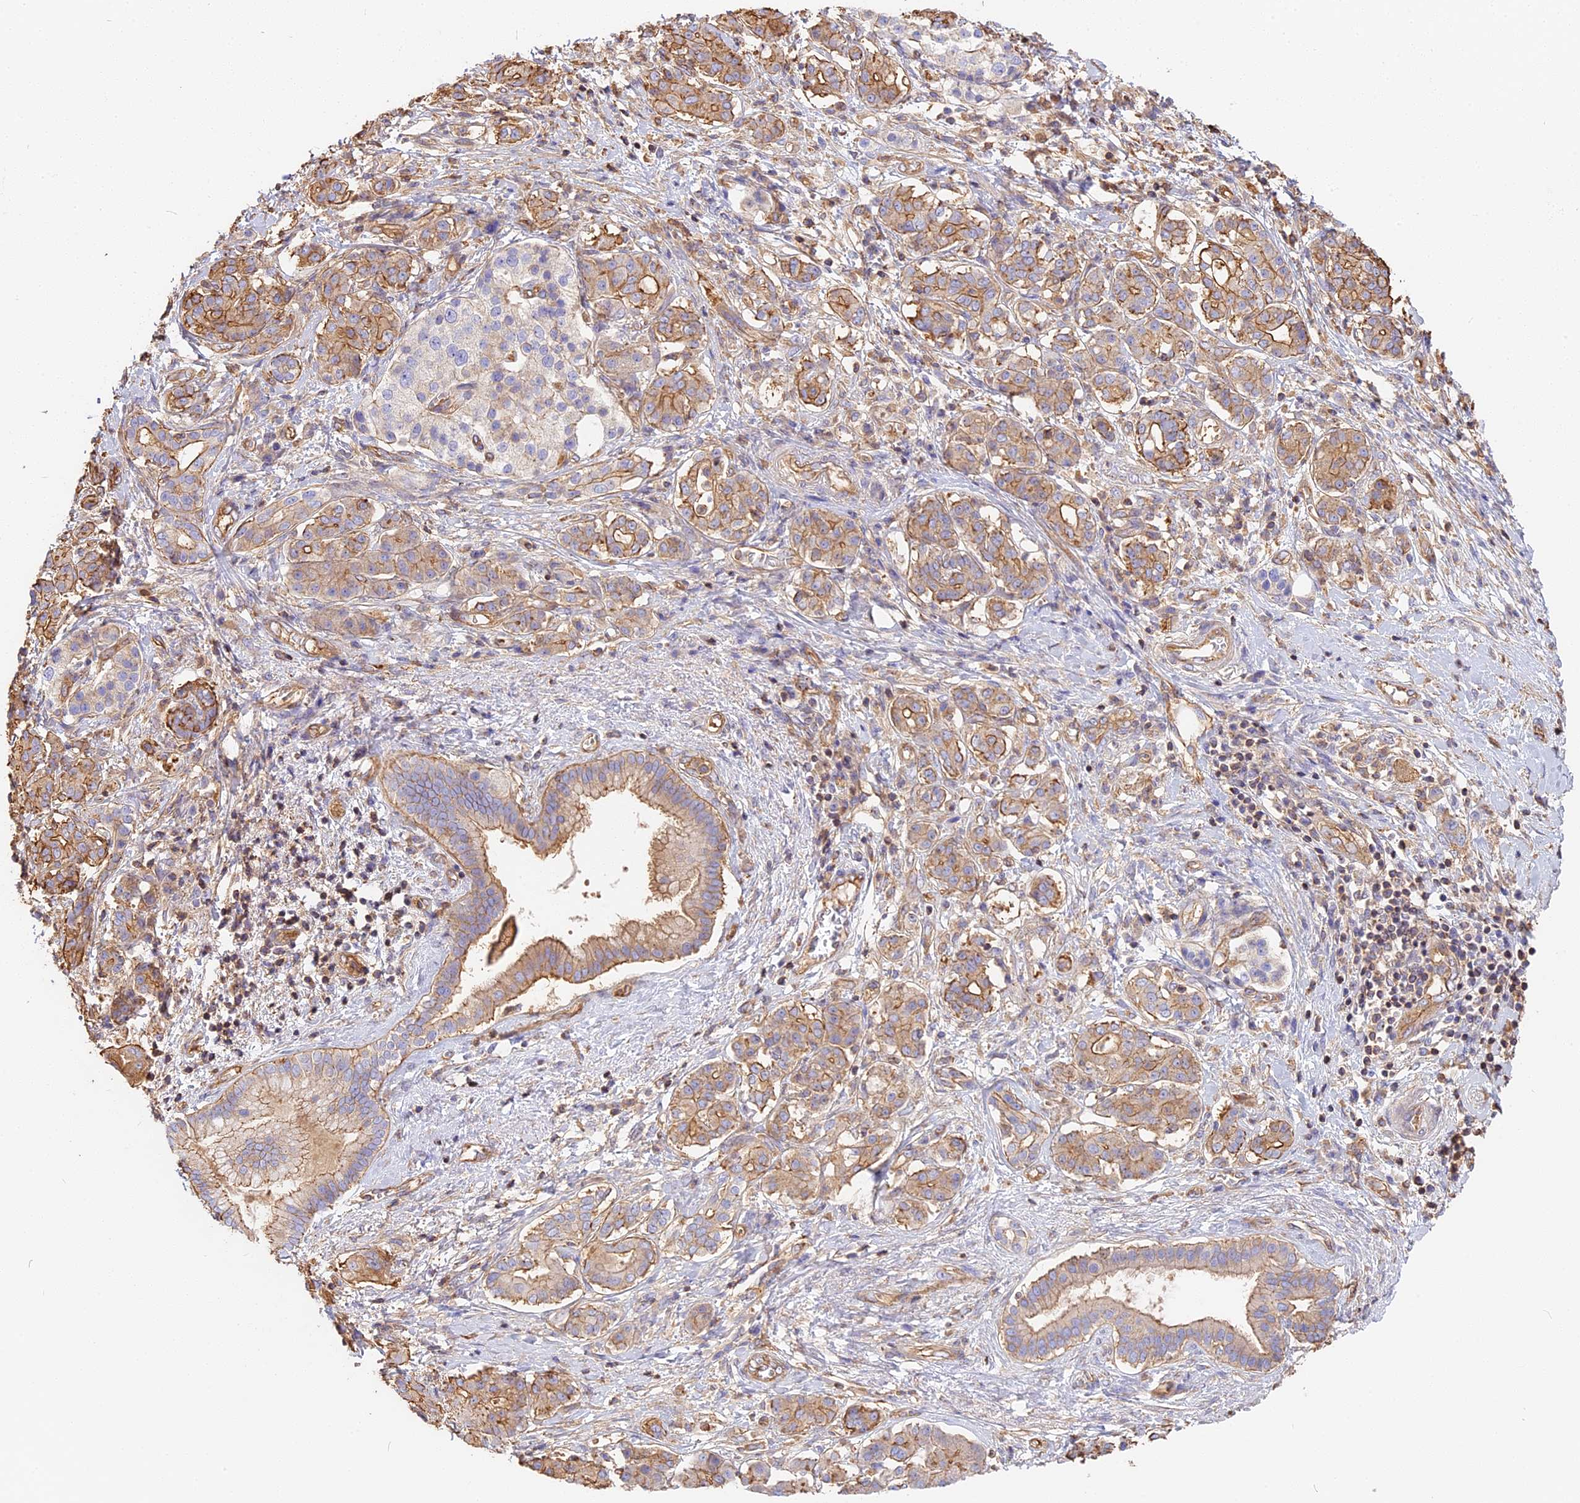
{"staining": {"intensity": "moderate", "quantity": ">75%", "location": "cytoplasmic/membranous"}, "tissue": "pancreatic cancer", "cell_type": "Tumor cells", "image_type": "cancer", "snomed": [{"axis": "morphology", "description": "Adenocarcinoma, NOS"}, {"axis": "topography", "description": "Pancreas"}], "caption": "Immunohistochemical staining of pancreatic cancer displays moderate cytoplasmic/membranous protein expression in approximately >75% of tumor cells.", "gene": "VPS18", "patient": {"sex": "female", "age": 73}}